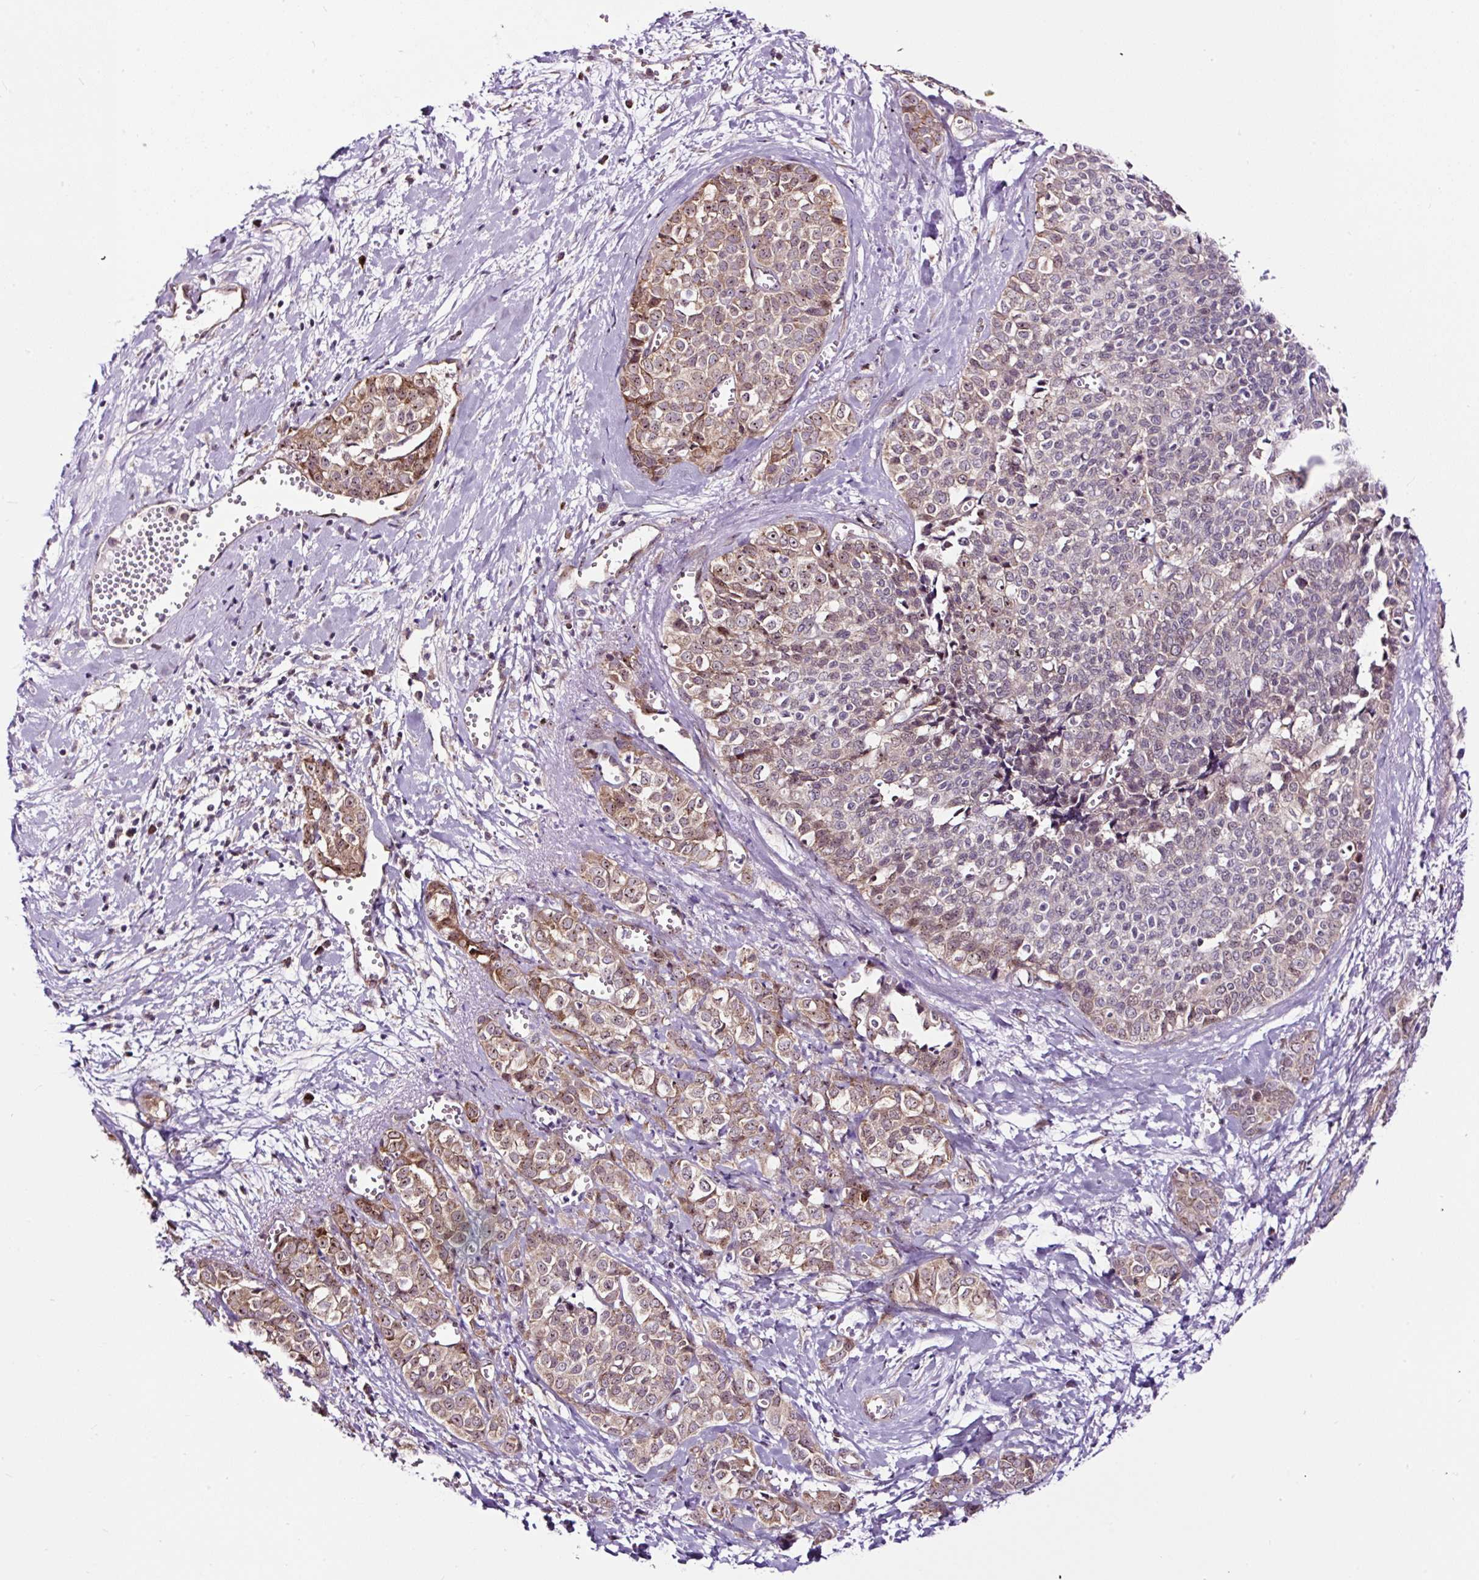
{"staining": {"intensity": "weak", "quantity": ">75%", "location": "cytoplasmic/membranous,nuclear"}, "tissue": "liver cancer", "cell_type": "Tumor cells", "image_type": "cancer", "snomed": [{"axis": "morphology", "description": "Cholangiocarcinoma"}, {"axis": "topography", "description": "Liver"}], "caption": "A low amount of weak cytoplasmic/membranous and nuclear positivity is identified in about >75% of tumor cells in liver cancer (cholangiocarcinoma) tissue. The staining was performed using DAB (3,3'-diaminobenzidine) to visualize the protein expression in brown, while the nuclei were stained in blue with hematoxylin (Magnification: 20x).", "gene": "NOM1", "patient": {"sex": "female", "age": 77}}